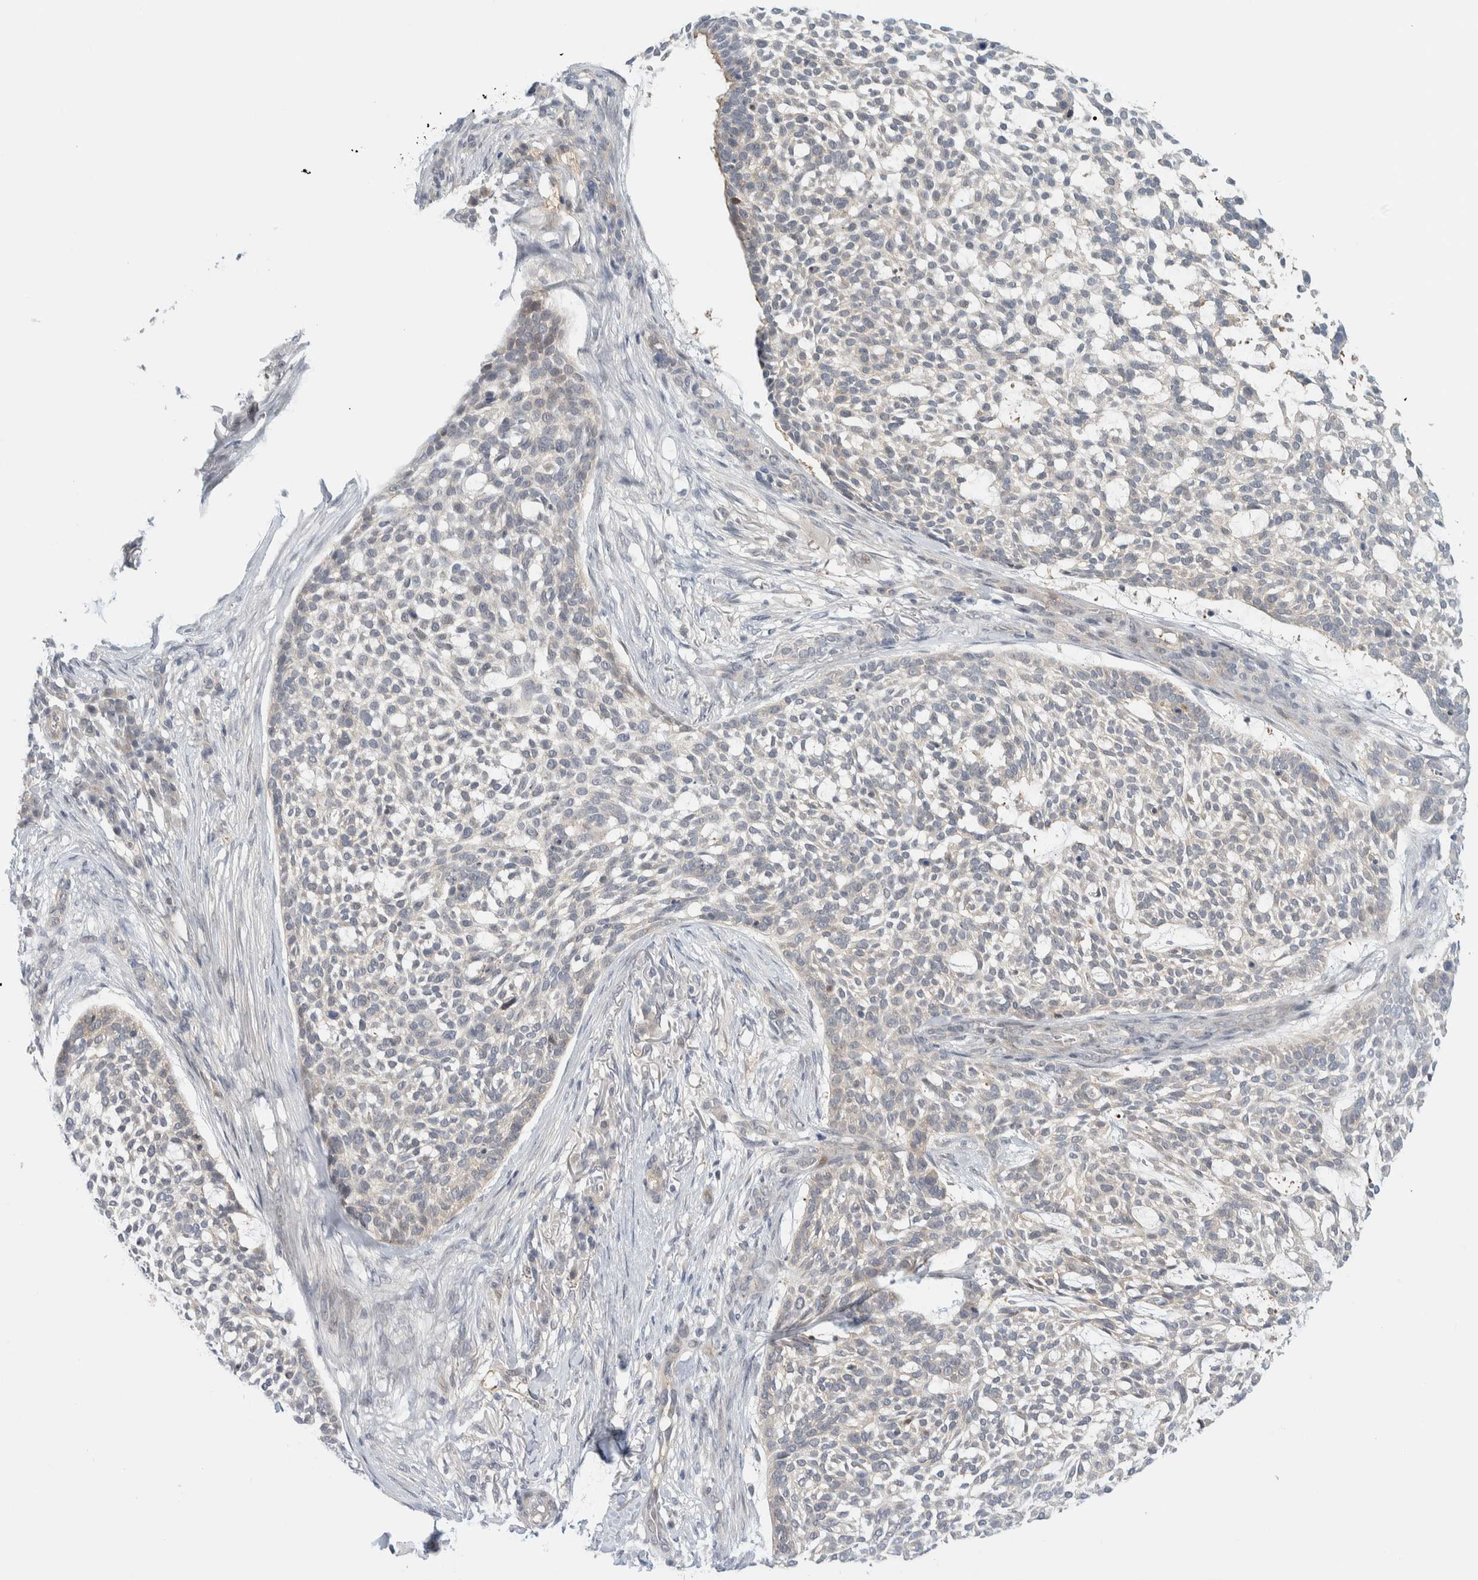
{"staining": {"intensity": "negative", "quantity": "none", "location": "none"}, "tissue": "skin cancer", "cell_type": "Tumor cells", "image_type": "cancer", "snomed": [{"axis": "morphology", "description": "Basal cell carcinoma"}, {"axis": "topography", "description": "Skin"}], "caption": "Immunohistochemistry histopathology image of neoplastic tissue: skin cancer (basal cell carcinoma) stained with DAB displays no significant protein expression in tumor cells. Nuclei are stained in blue.", "gene": "NCR3LG1", "patient": {"sex": "female", "age": 64}}